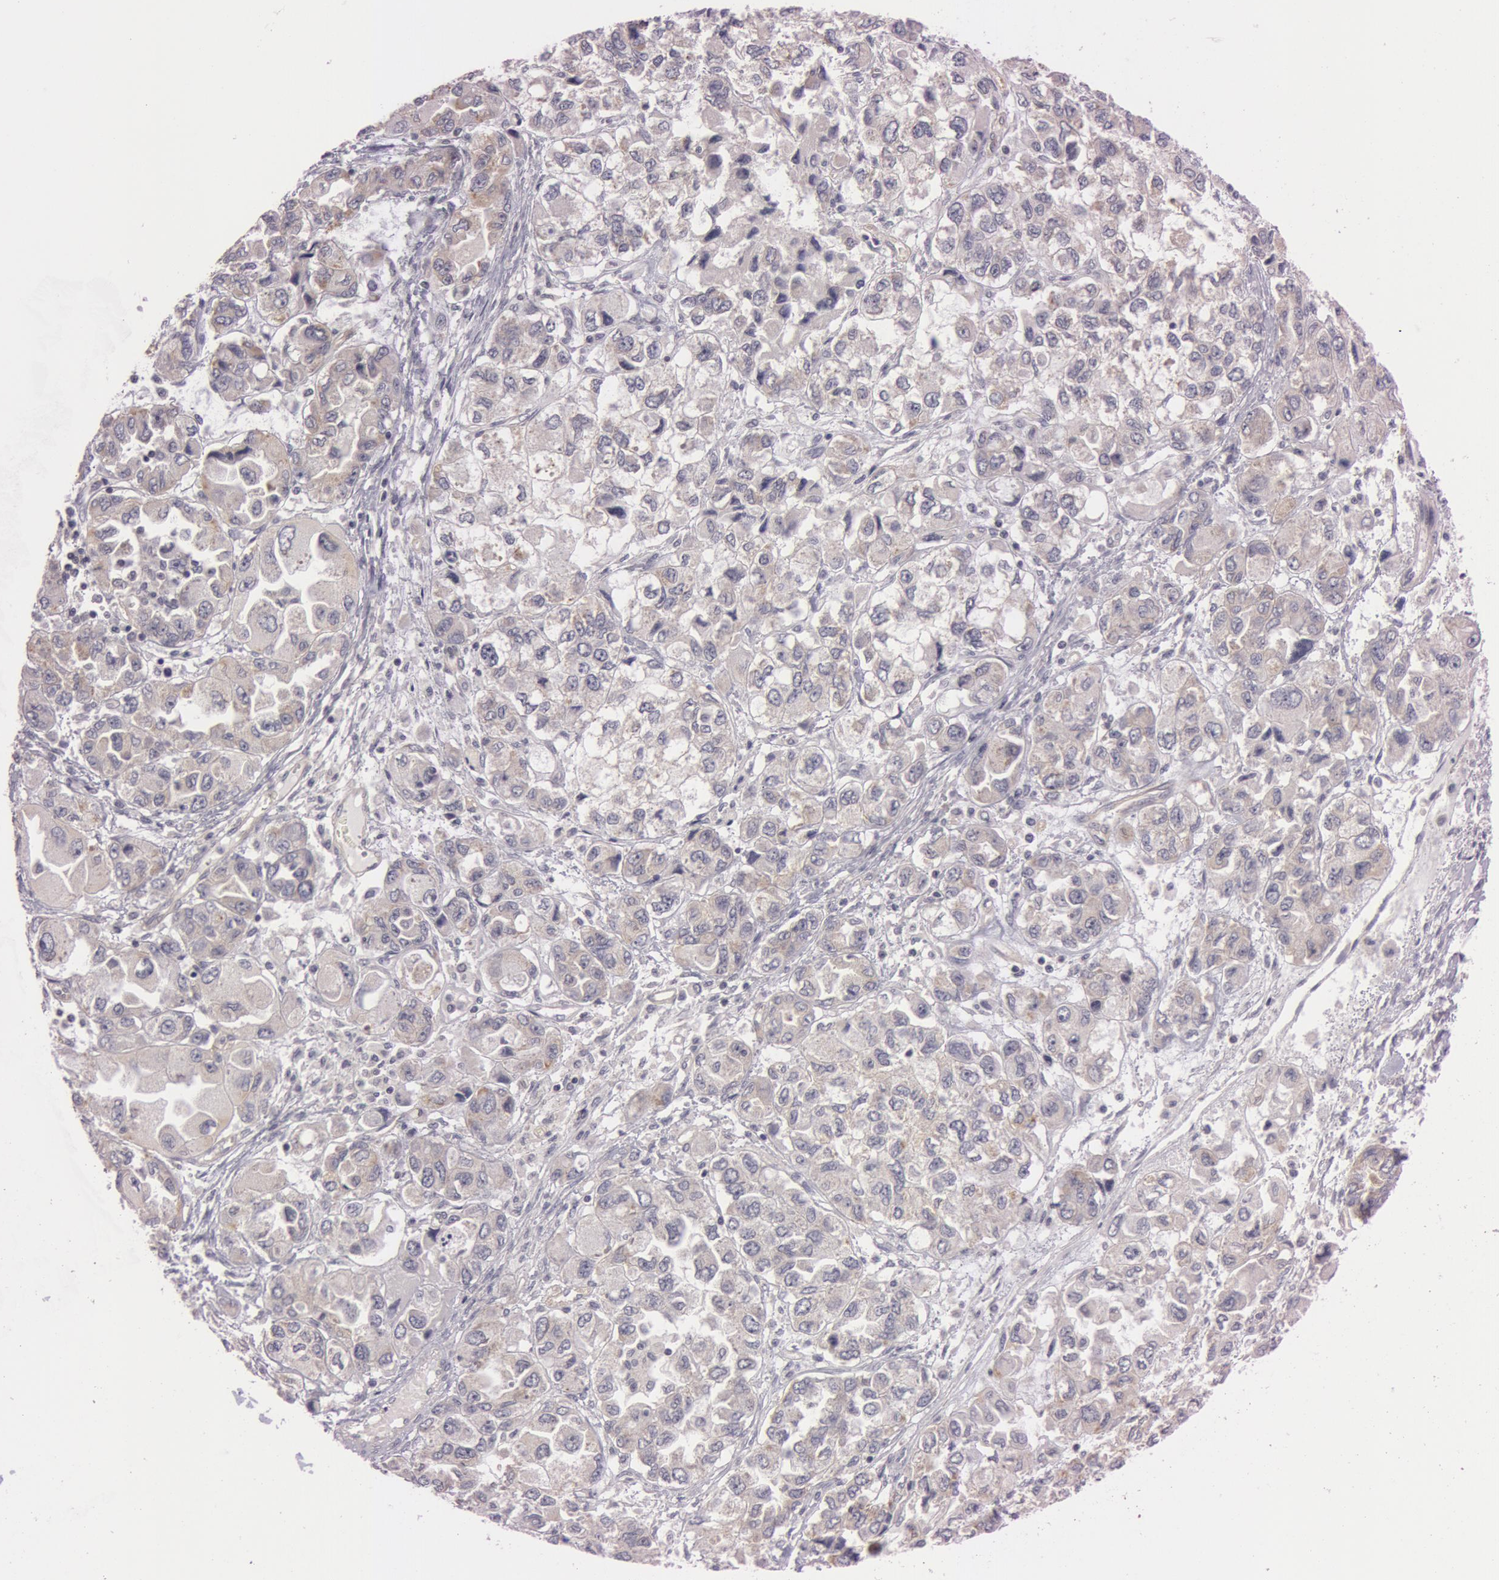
{"staining": {"intensity": "weak", "quantity": "25%-75%", "location": "cytoplasmic/membranous"}, "tissue": "ovarian cancer", "cell_type": "Tumor cells", "image_type": "cancer", "snomed": [{"axis": "morphology", "description": "Cystadenocarcinoma, serous, NOS"}, {"axis": "topography", "description": "Ovary"}], "caption": "Ovarian cancer stained with a protein marker displays weak staining in tumor cells.", "gene": "RALGAPA1", "patient": {"sex": "female", "age": 84}}